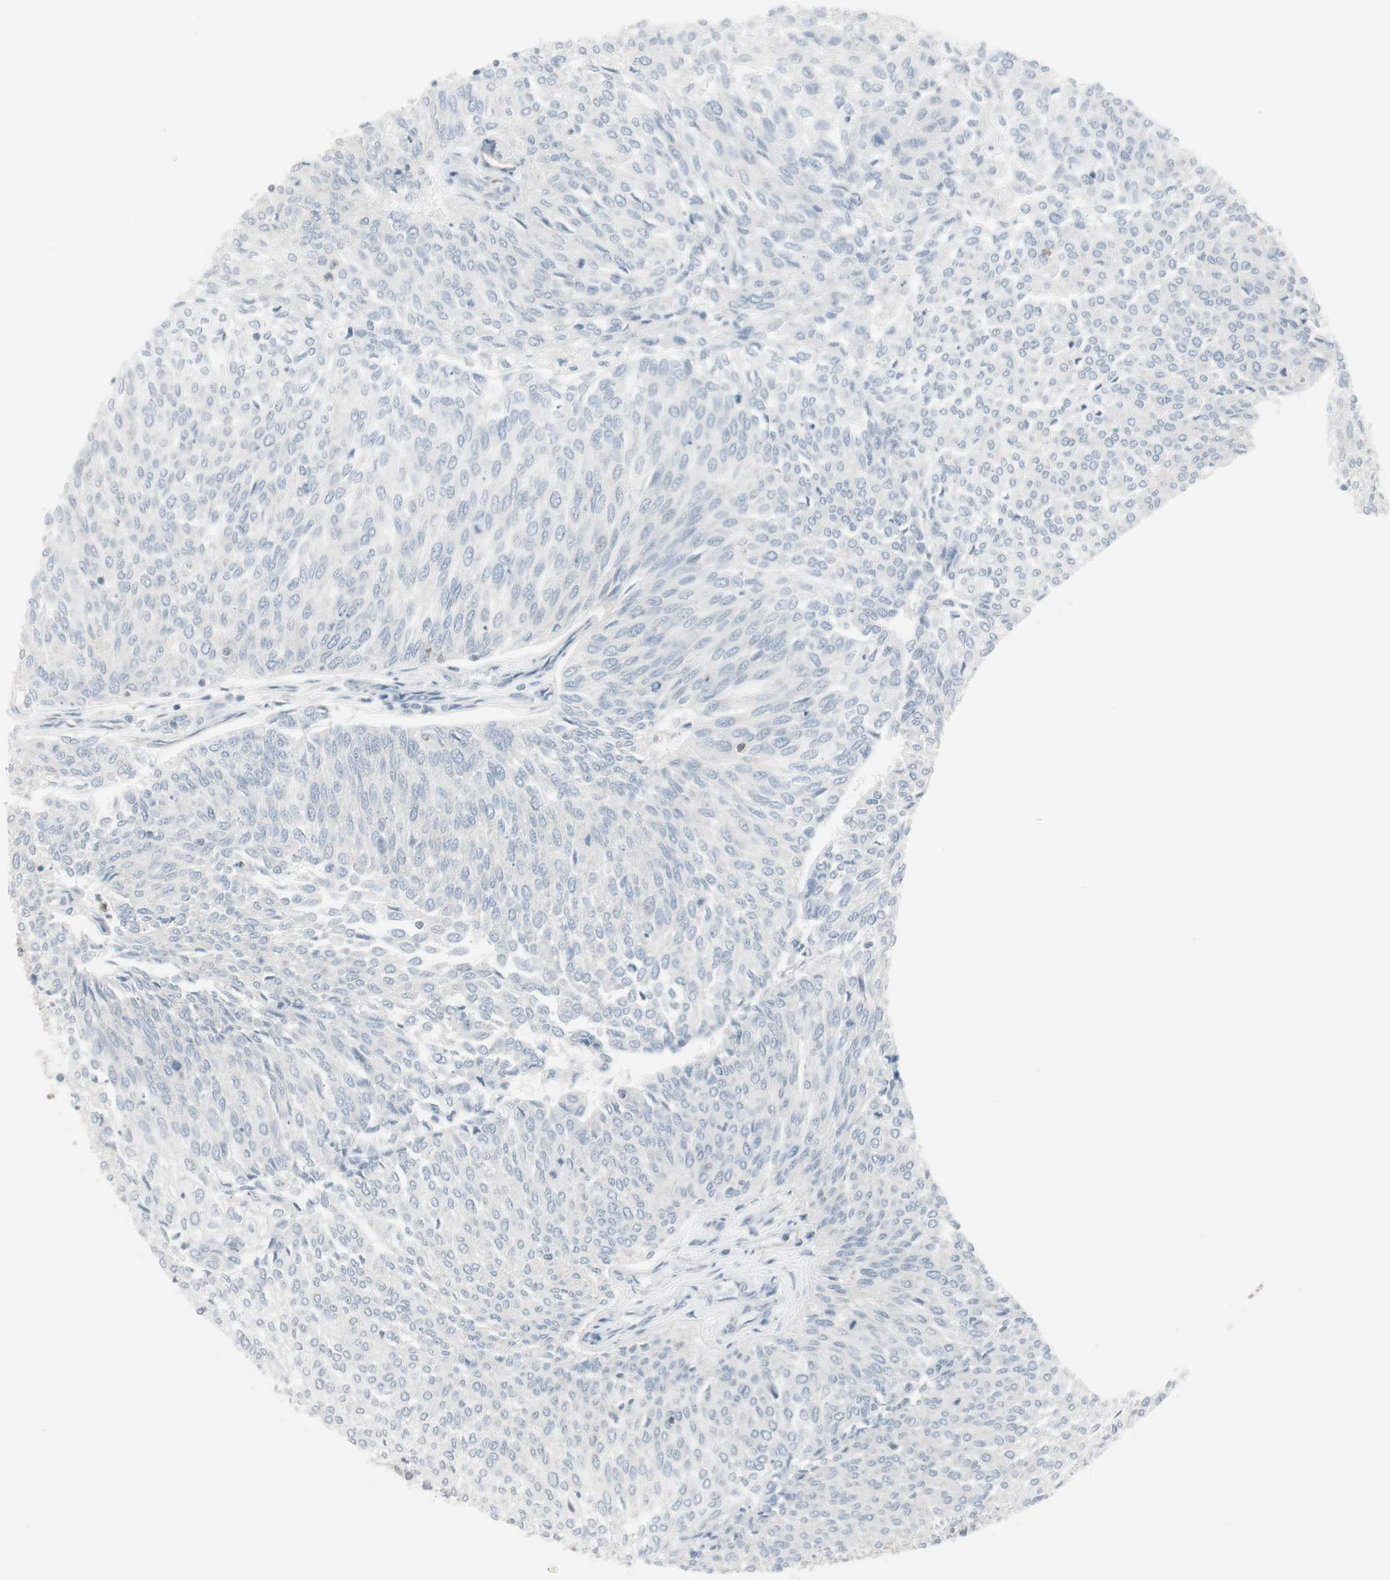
{"staining": {"intensity": "negative", "quantity": "none", "location": "none"}, "tissue": "urothelial cancer", "cell_type": "Tumor cells", "image_type": "cancer", "snomed": [{"axis": "morphology", "description": "Urothelial carcinoma, Low grade"}, {"axis": "topography", "description": "Urinary bladder"}], "caption": "There is no significant staining in tumor cells of urothelial carcinoma (low-grade).", "gene": "MAP4K4", "patient": {"sex": "female", "age": 79}}